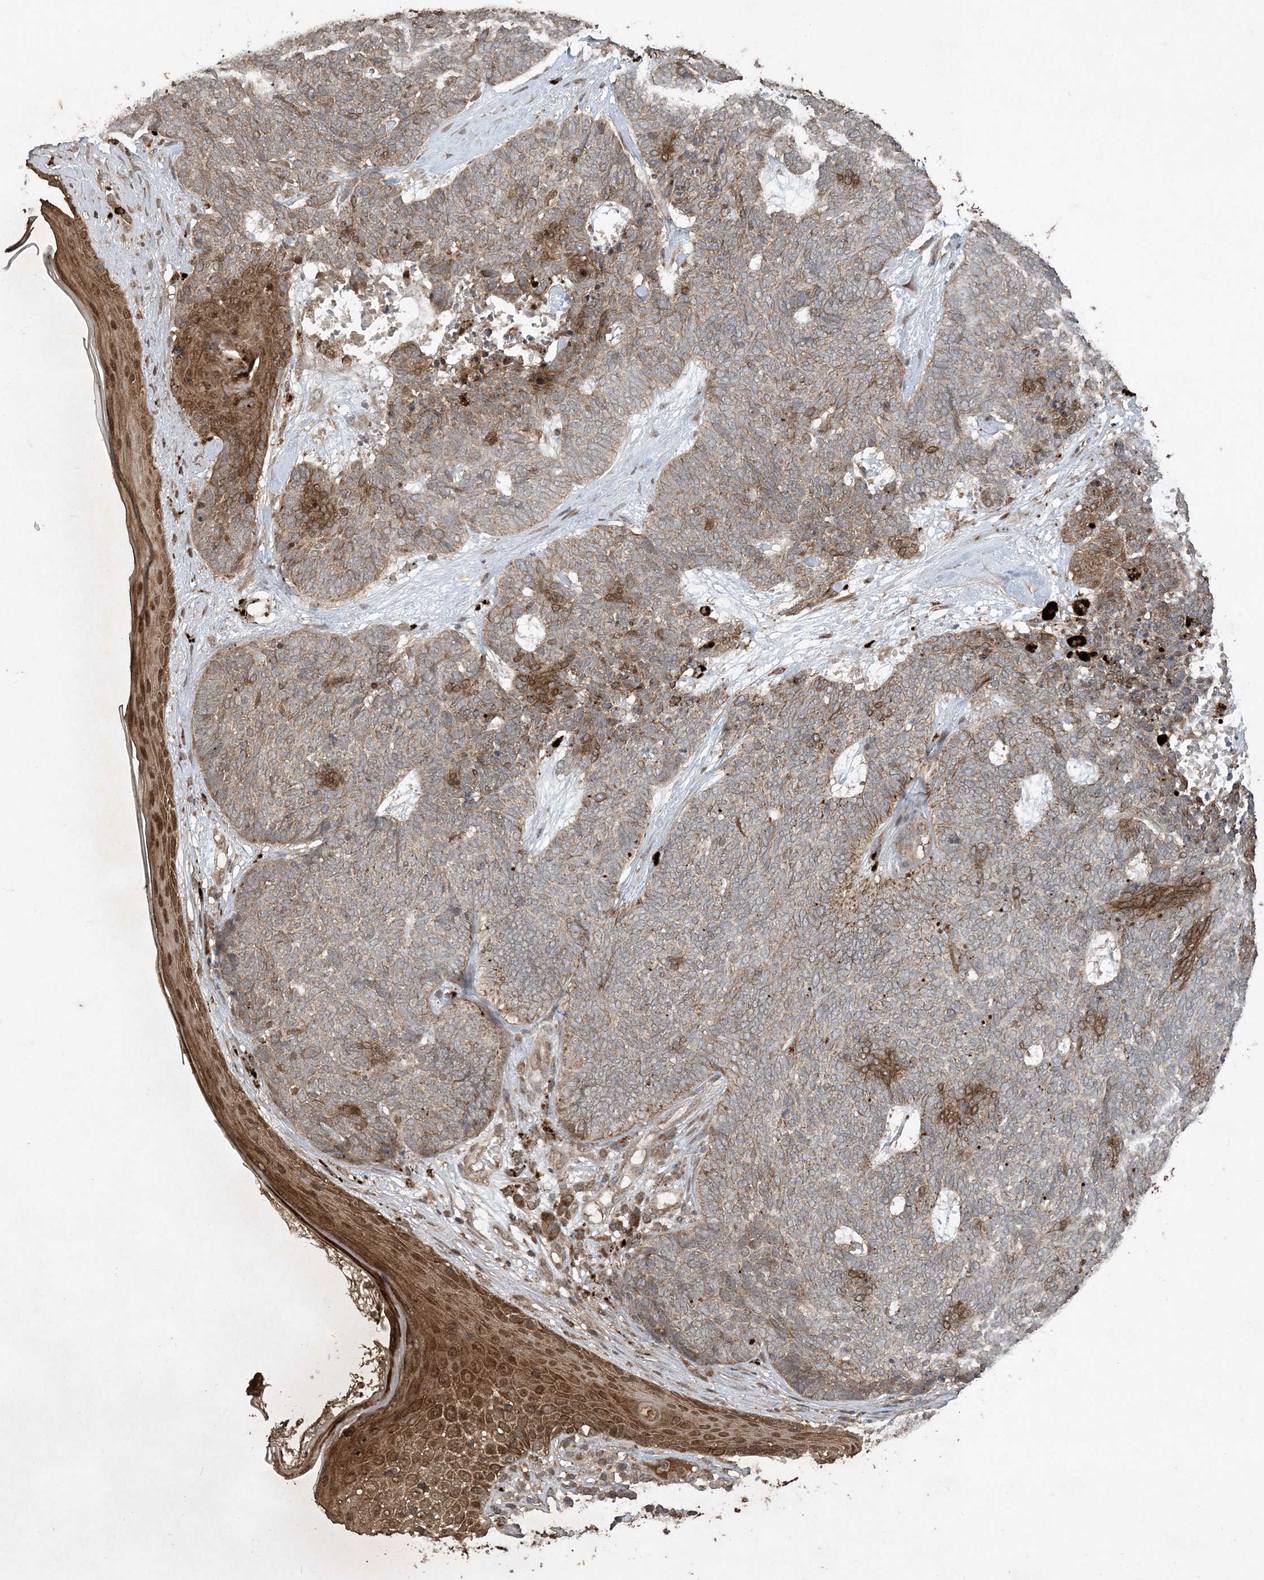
{"staining": {"intensity": "weak", "quantity": ">75%", "location": "cytoplasmic/membranous"}, "tissue": "skin cancer", "cell_type": "Tumor cells", "image_type": "cancer", "snomed": [{"axis": "morphology", "description": "Basal cell carcinoma"}, {"axis": "topography", "description": "Skin"}], "caption": "About >75% of tumor cells in skin cancer (basal cell carcinoma) display weak cytoplasmic/membranous protein positivity as visualized by brown immunohistochemical staining.", "gene": "EFCAB8", "patient": {"sex": "female", "age": 84}}